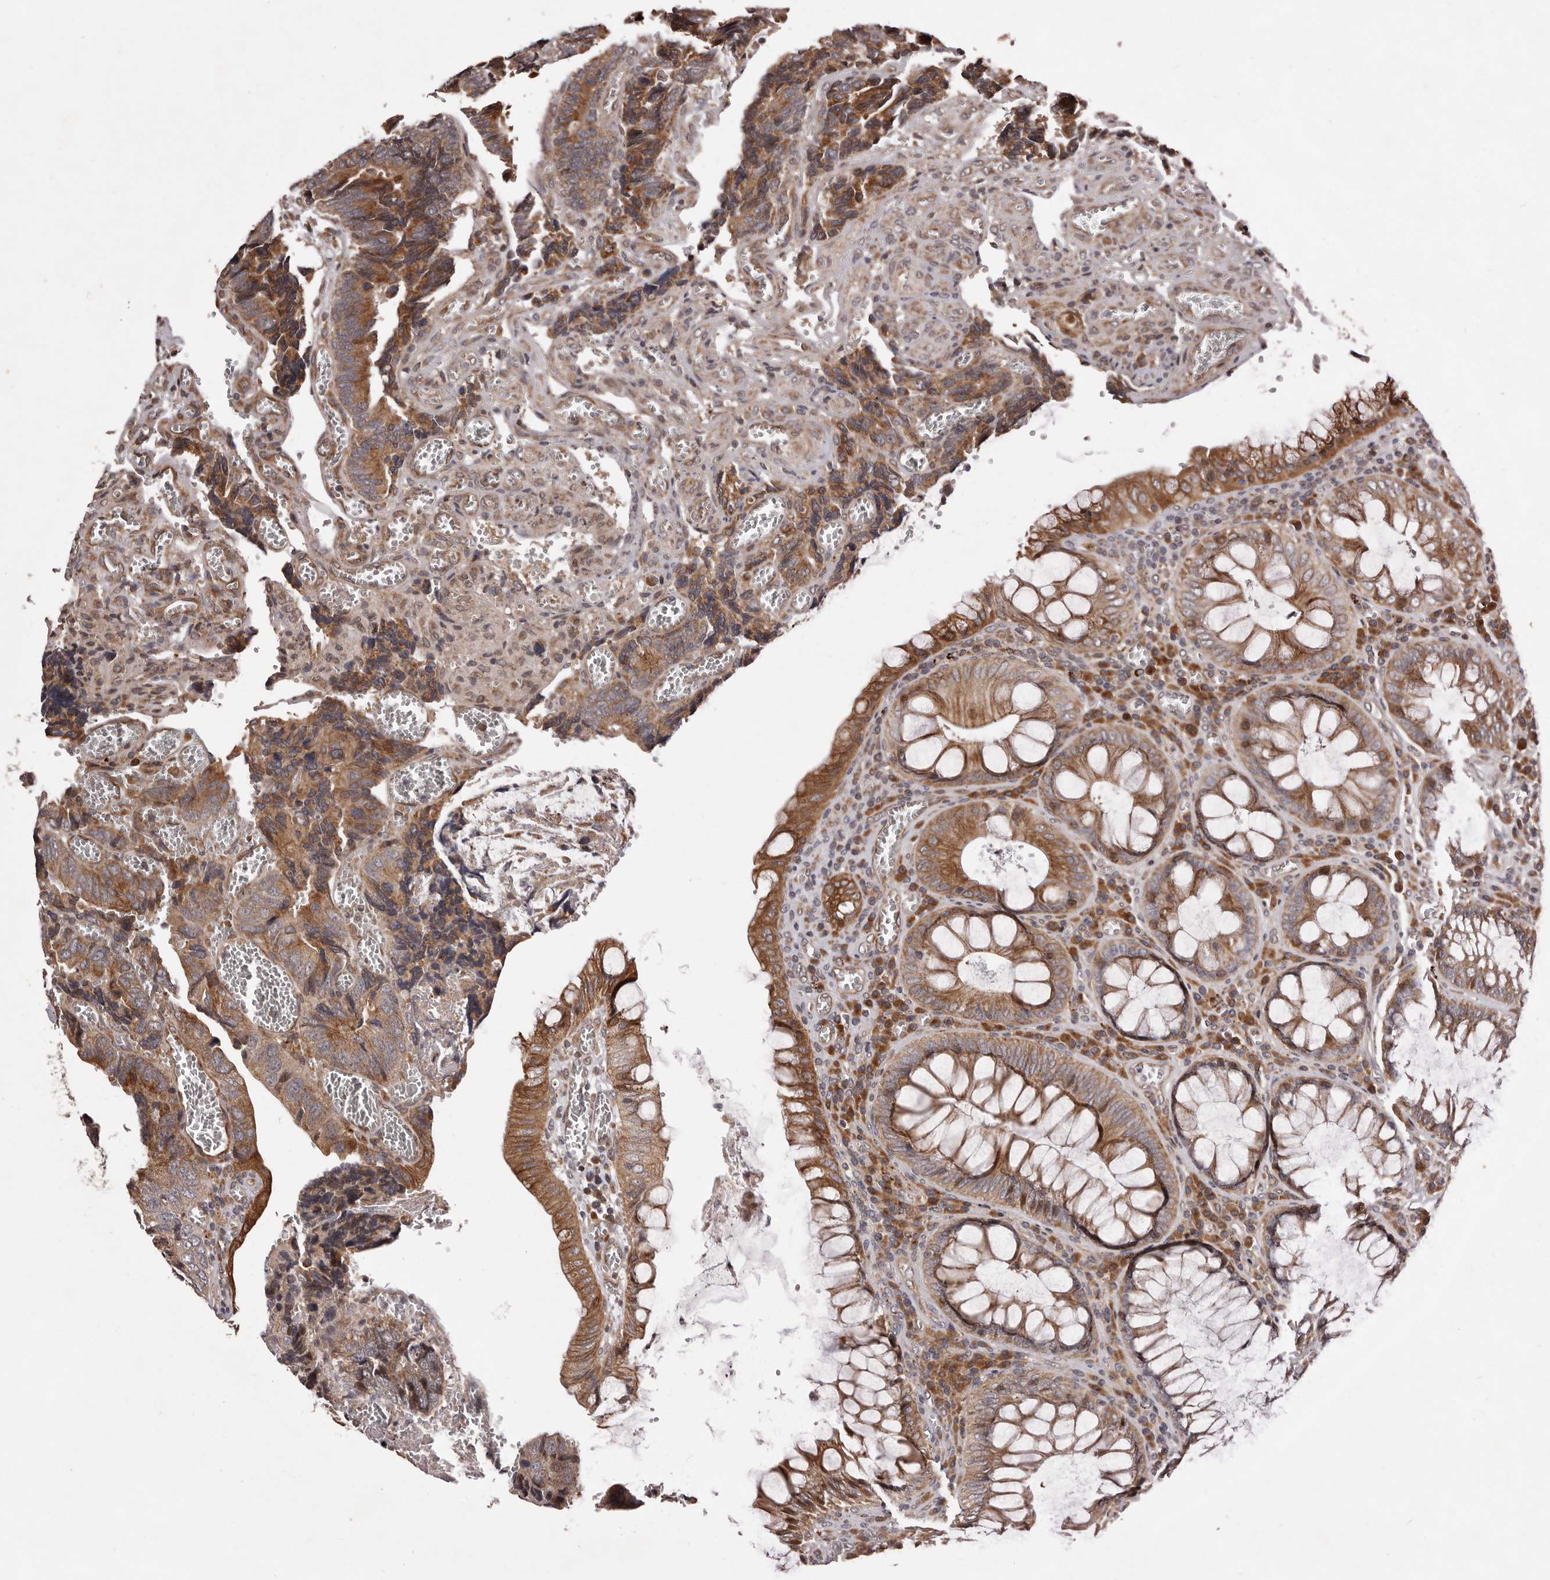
{"staining": {"intensity": "moderate", "quantity": ">75%", "location": "cytoplasmic/membranous"}, "tissue": "colorectal cancer", "cell_type": "Tumor cells", "image_type": "cancer", "snomed": [{"axis": "morphology", "description": "Adenocarcinoma, NOS"}, {"axis": "topography", "description": "Colon"}], "caption": "Adenocarcinoma (colorectal) tissue shows moderate cytoplasmic/membranous expression in approximately >75% of tumor cells", "gene": "GADD45B", "patient": {"sex": "male", "age": 72}}